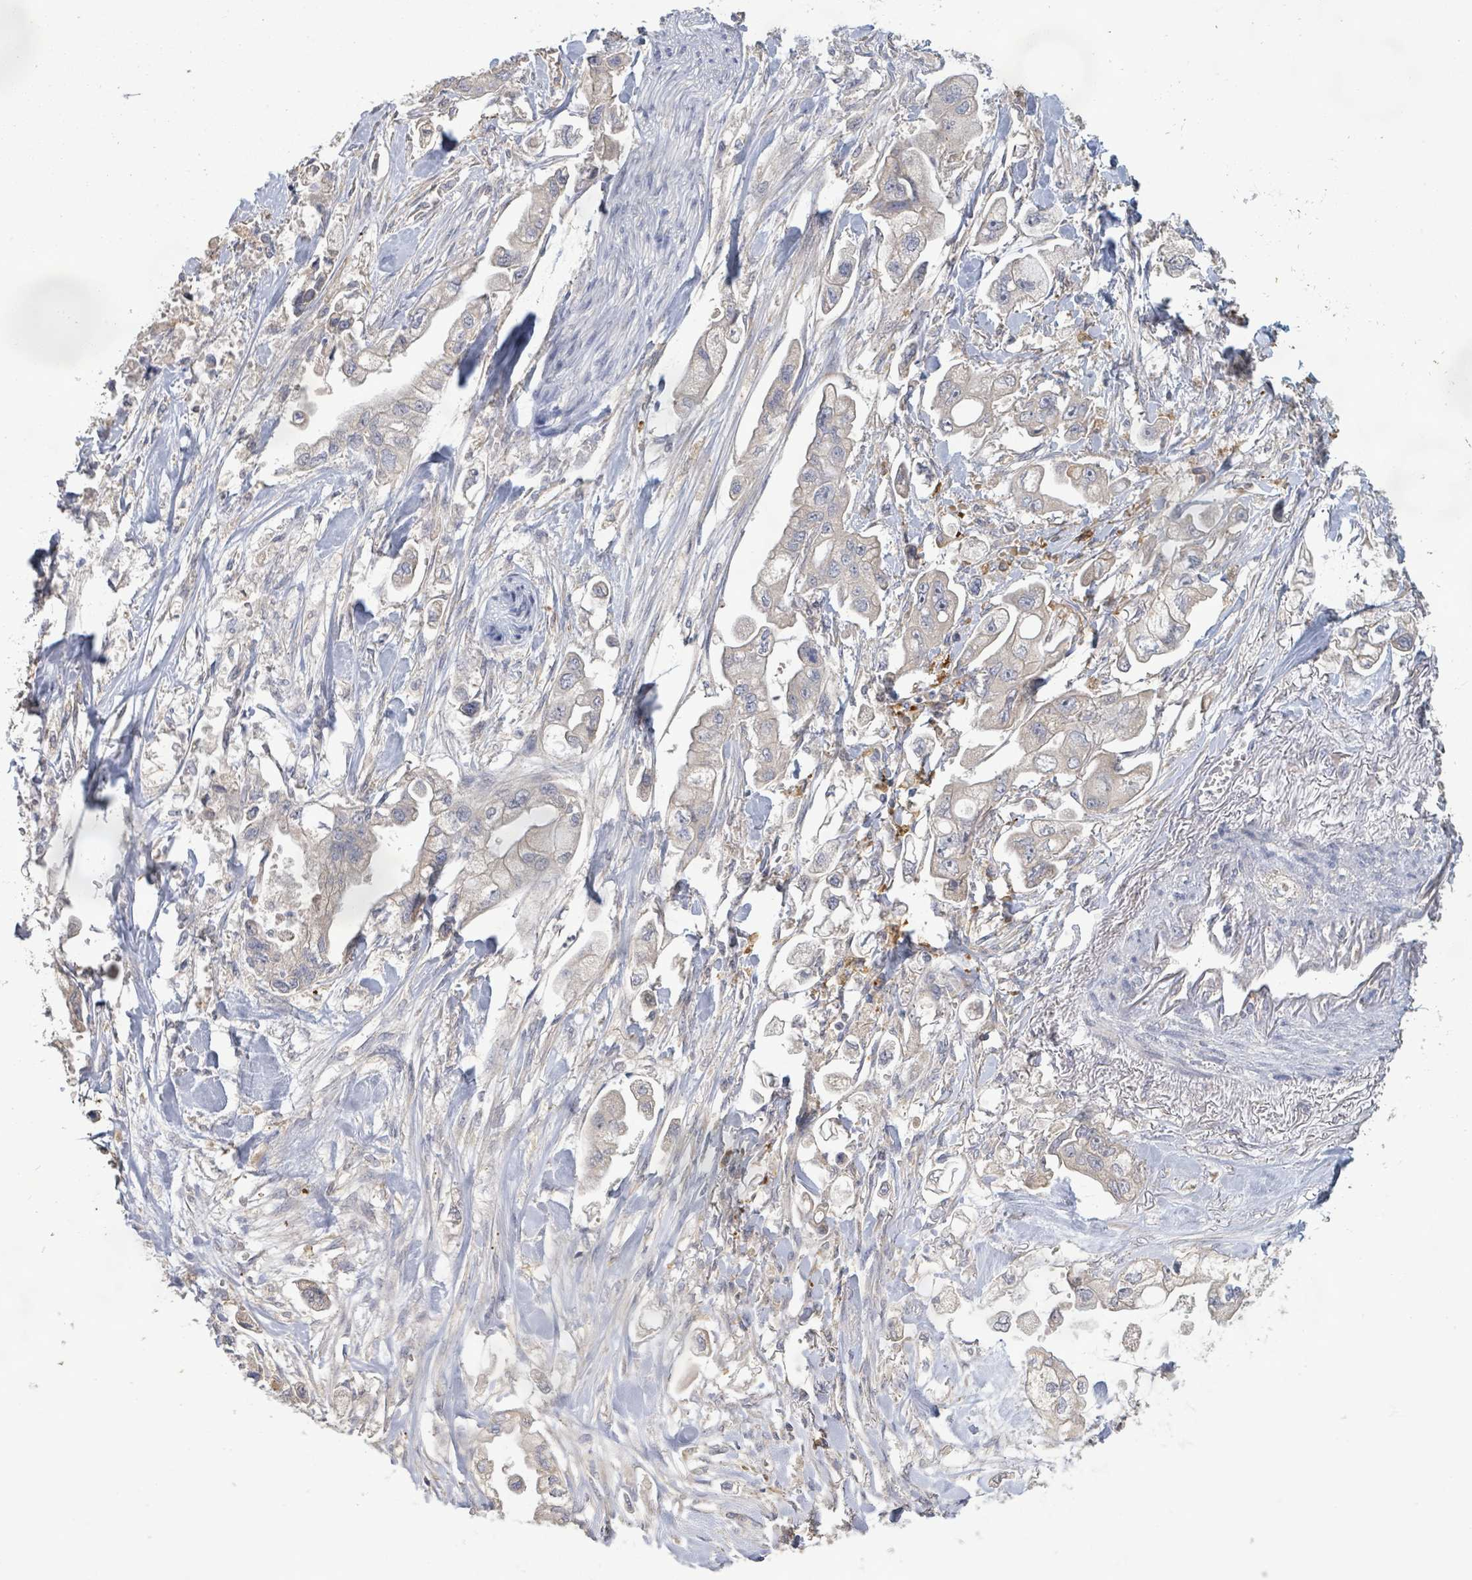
{"staining": {"intensity": "negative", "quantity": "none", "location": "none"}, "tissue": "stomach cancer", "cell_type": "Tumor cells", "image_type": "cancer", "snomed": [{"axis": "morphology", "description": "Adenocarcinoma, NOS"}, {"axis": "topography", "description": "Stomach"}], "caption": "Tumor cells show no significant positivity in stomach adenocarcinoma.", "gene": "KCNS2", "patient": {"sex": "male", "age": 62}}